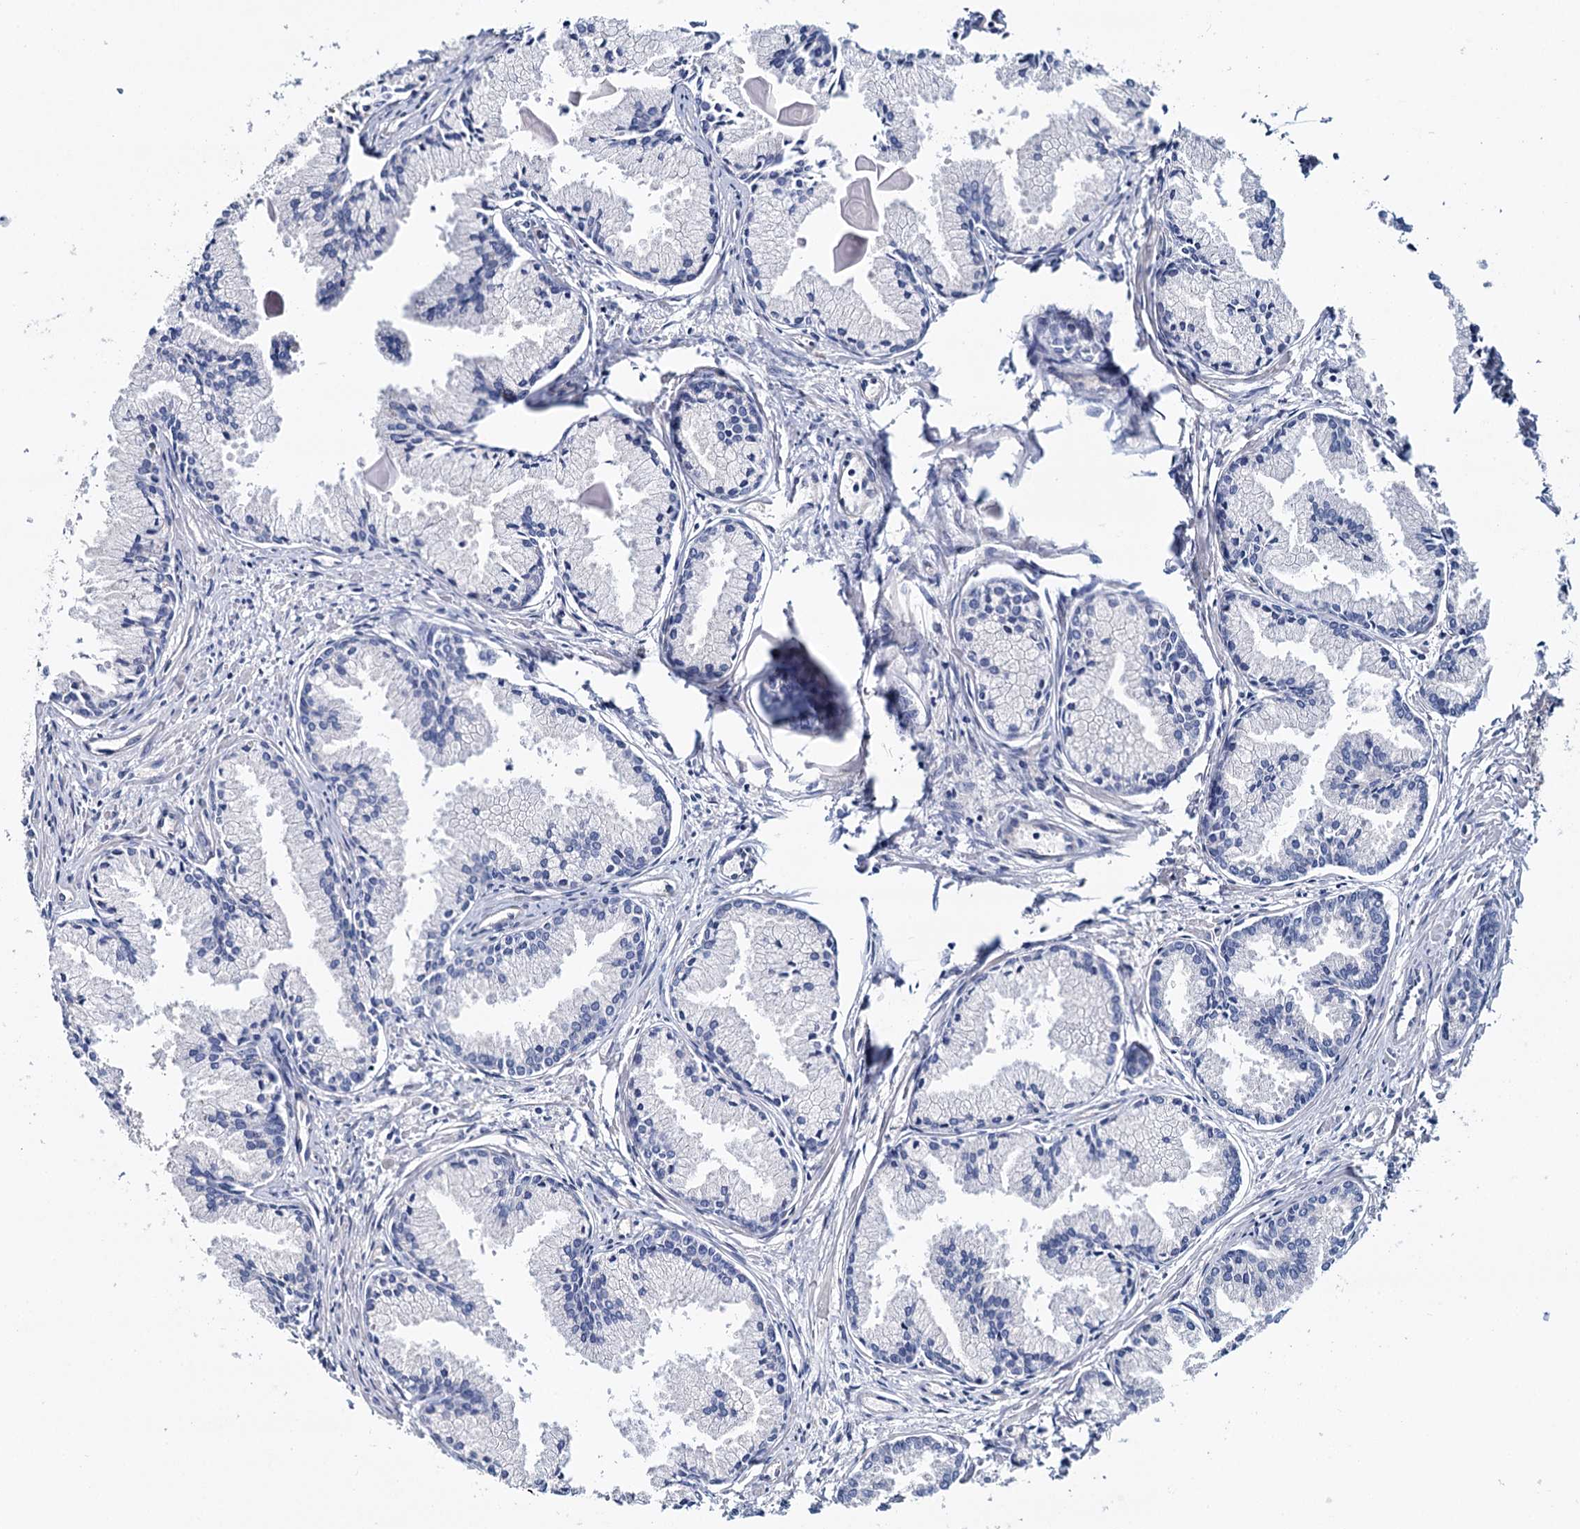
{"staining": {"intensity": "negative", "quantity": "none", "location": "none"}, "tissue": "prostate cancer", "cell_type": "Tumor cells", "image_type": "cancer", "snomed": [{"axis": "morphology", "description": "Adenocarcinoma, High grade"}, {"axis": "topography", "description": "Prostate"}], "caption": "A photomicrograph of human prostate cancer (high-grade adenocarcinoma) is negative for staining in tumor cells.", "gene": "STXBP1", "patient": {"sex": "male", "age": 68}}